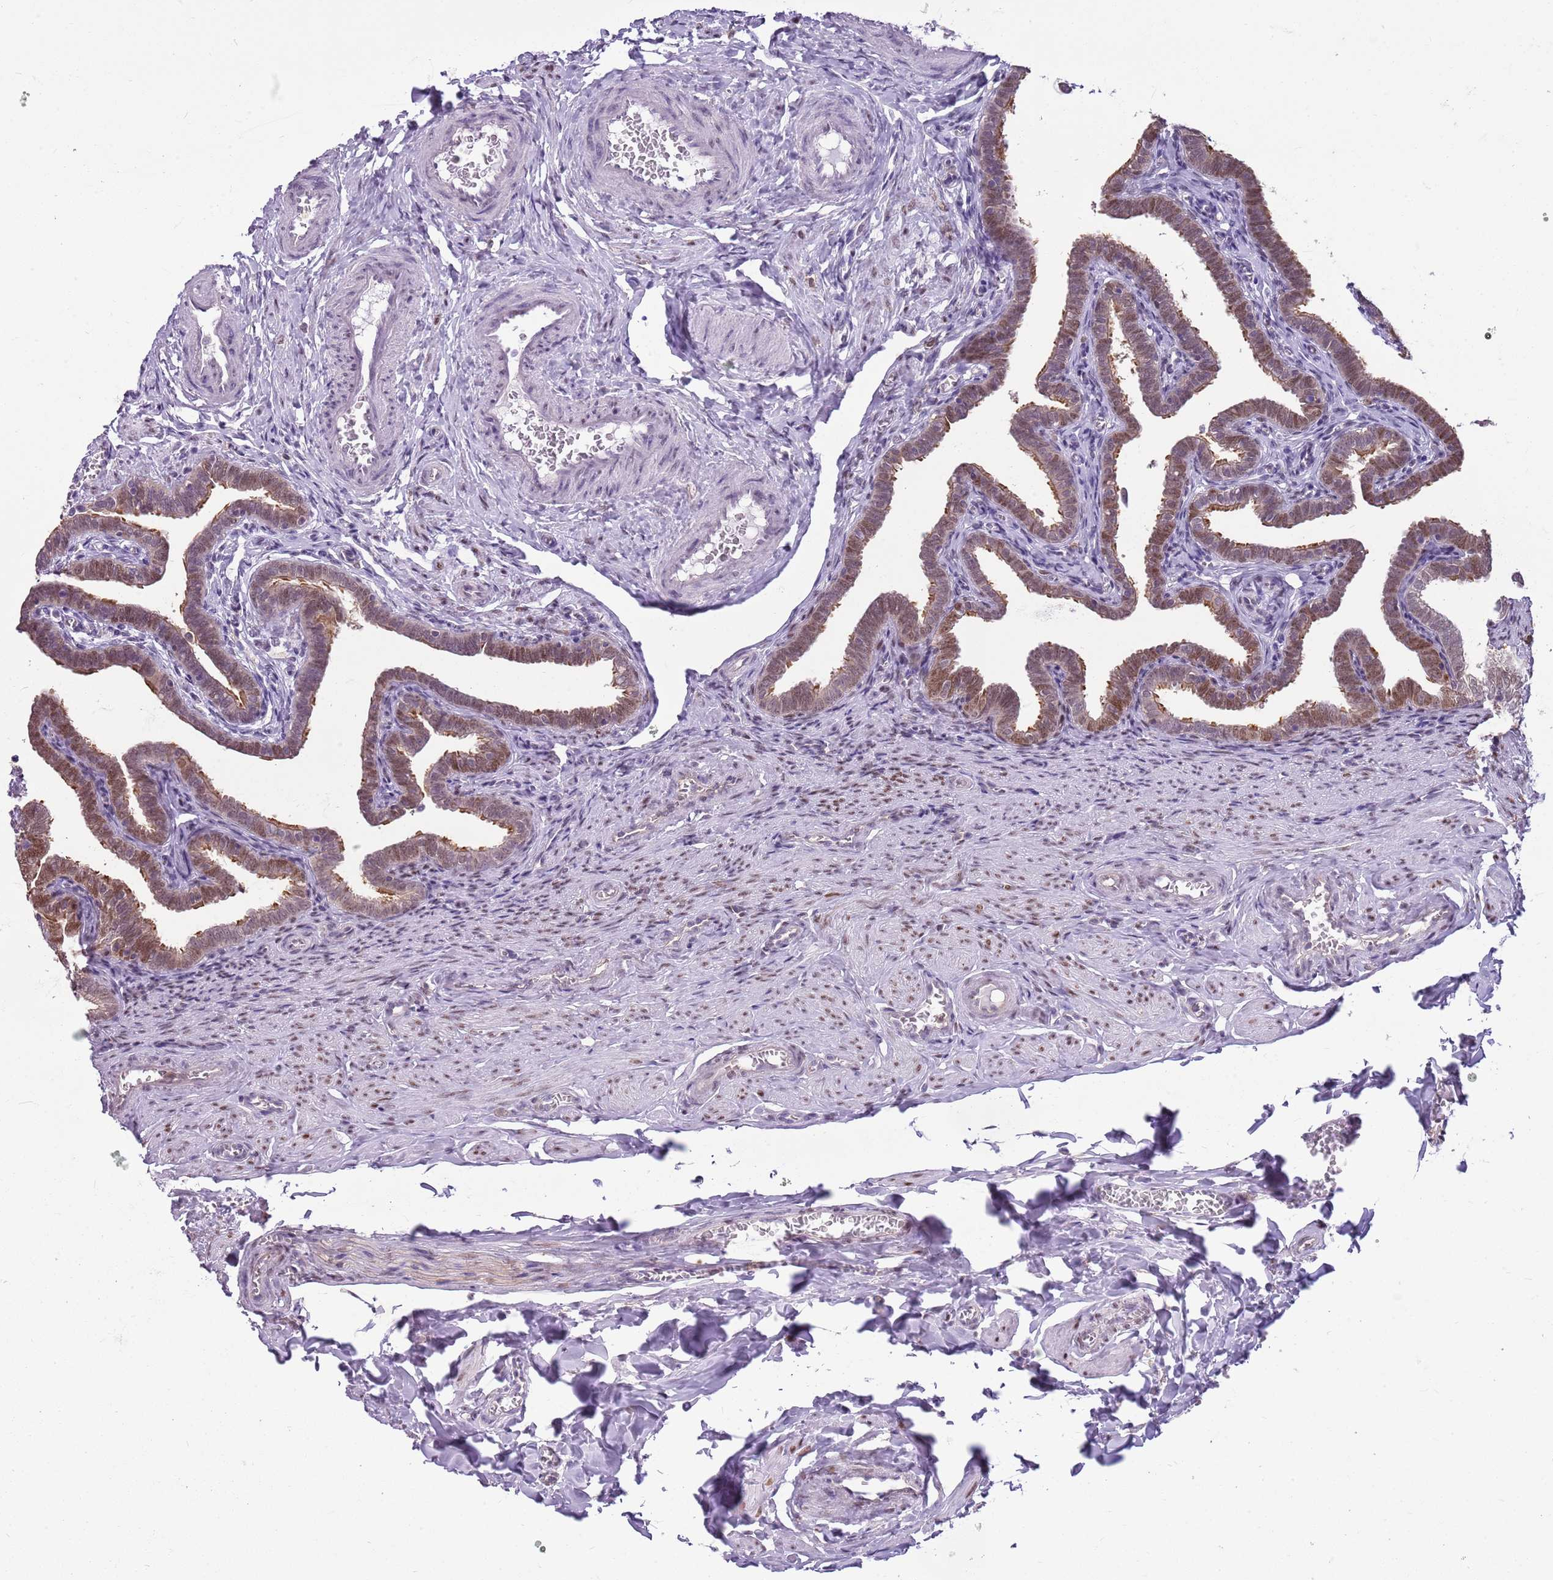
{"staining": {"intensity": "moderate", "quantity": "25%-75%", "location": "cytoplasmic/membranous,nuclear"}, "tissue": "fallopian tube", "cell_type": "Glandular cells", "image_type": "normal", "snomed": [{"axis": "morphology", "description": "Normal tissue, NOS"}, {"axis": "topography", "description": "Fallopian tube"}], "caption": "Brown immunohistochemical staining in benign human fallopian tube exhibits moderate cytoplasmic/membranous,nuclear staining in about 25%-75% of glandular cells.", "gene": "DHX32", "patient": {"sex": "female", "age": 36}}